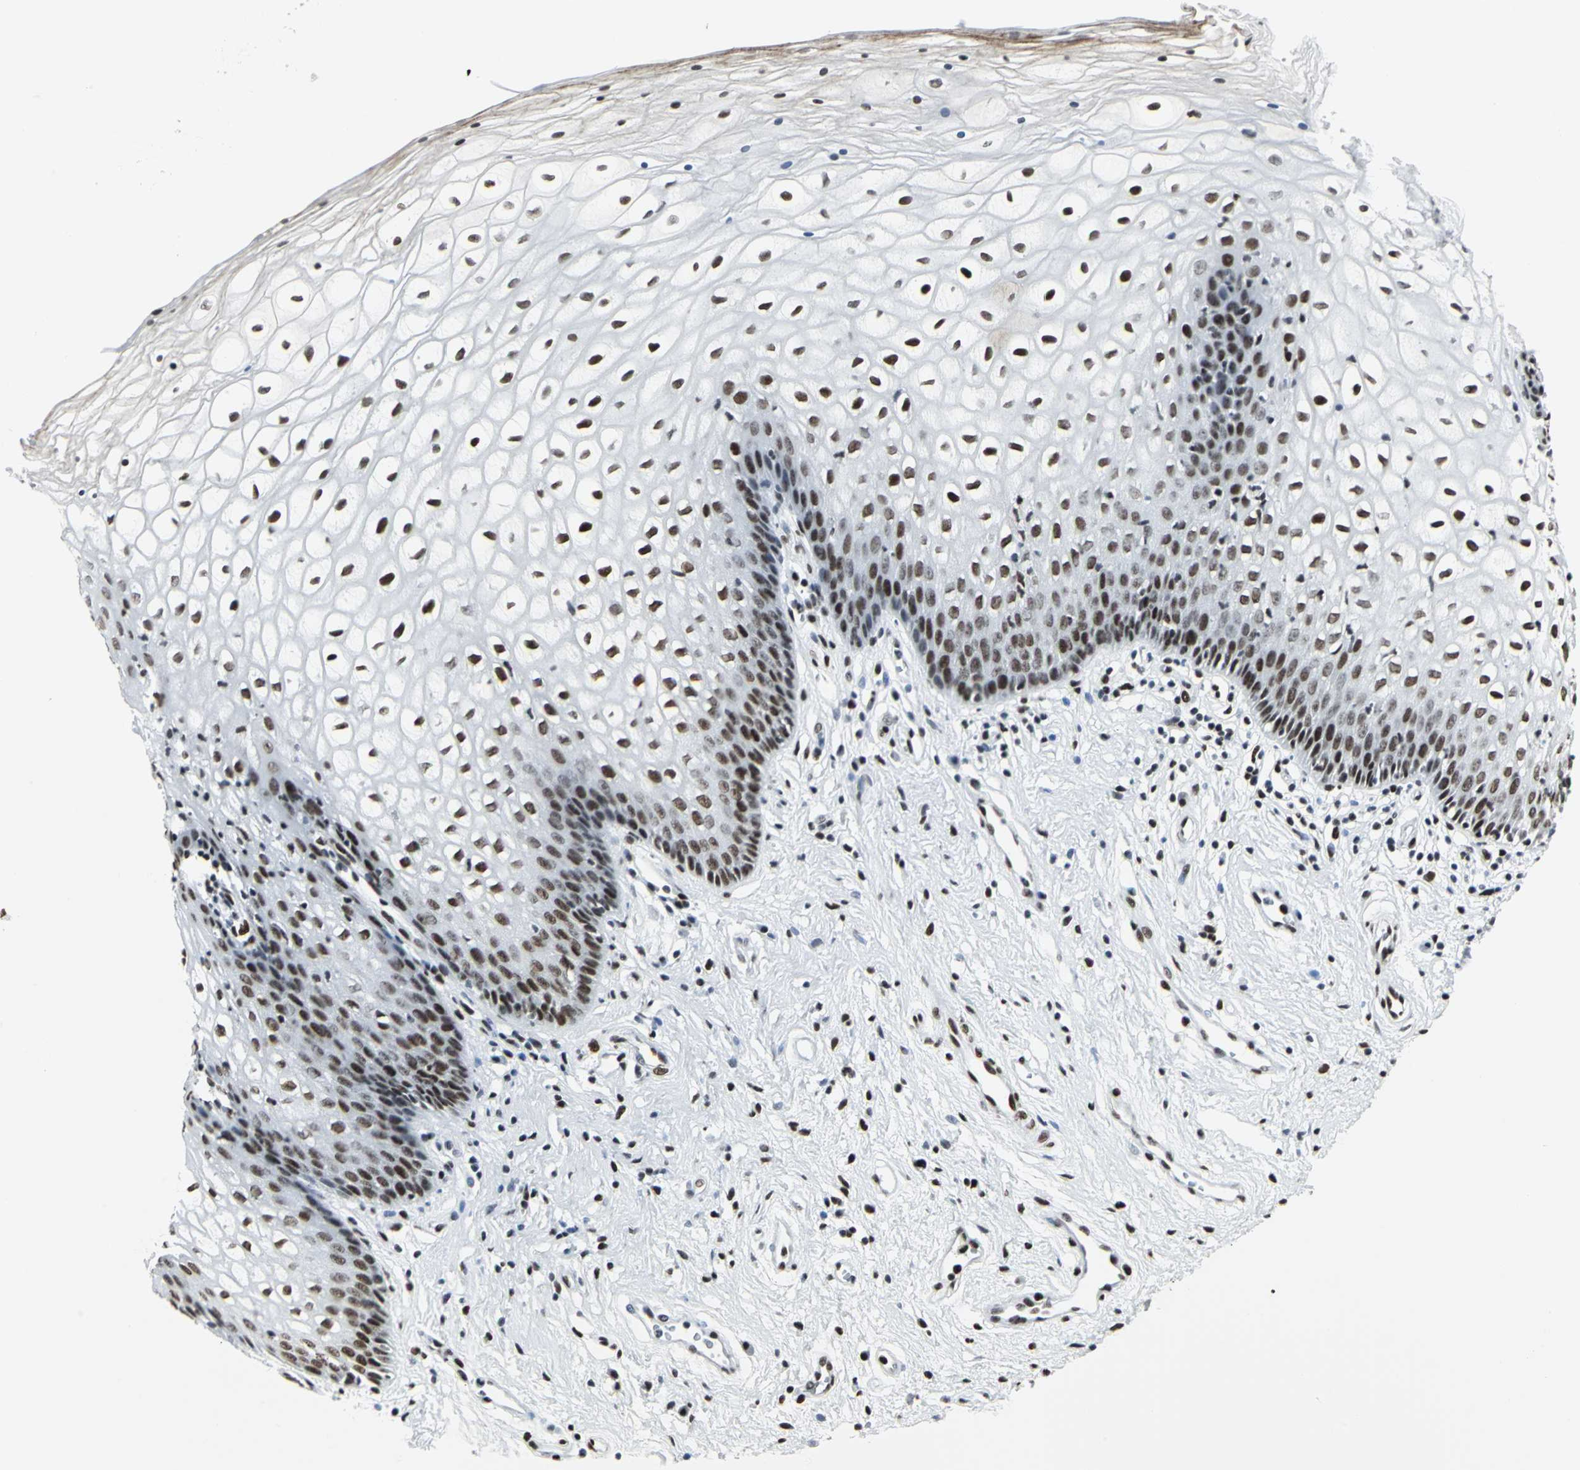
{"staining": {"intensity": "strong", "quantity": ">75%", "location": "nuclear"}, "tissue": "vagina", "cell_type": "Squamous epithelial cells", "image_type": "normal", "snomed": [{"axis": "morphology", "description": "Normal tissue, NOS"}, {"axis": "topography", "description": "Vagina"}], "caption": "Vagina stained for a protein (brown) reveals strong nuclear positive expression in approximately >75% of squamous epithelial cells.", "gene": "HDAC2", "patient": {"sex": "female", "age": 34}}